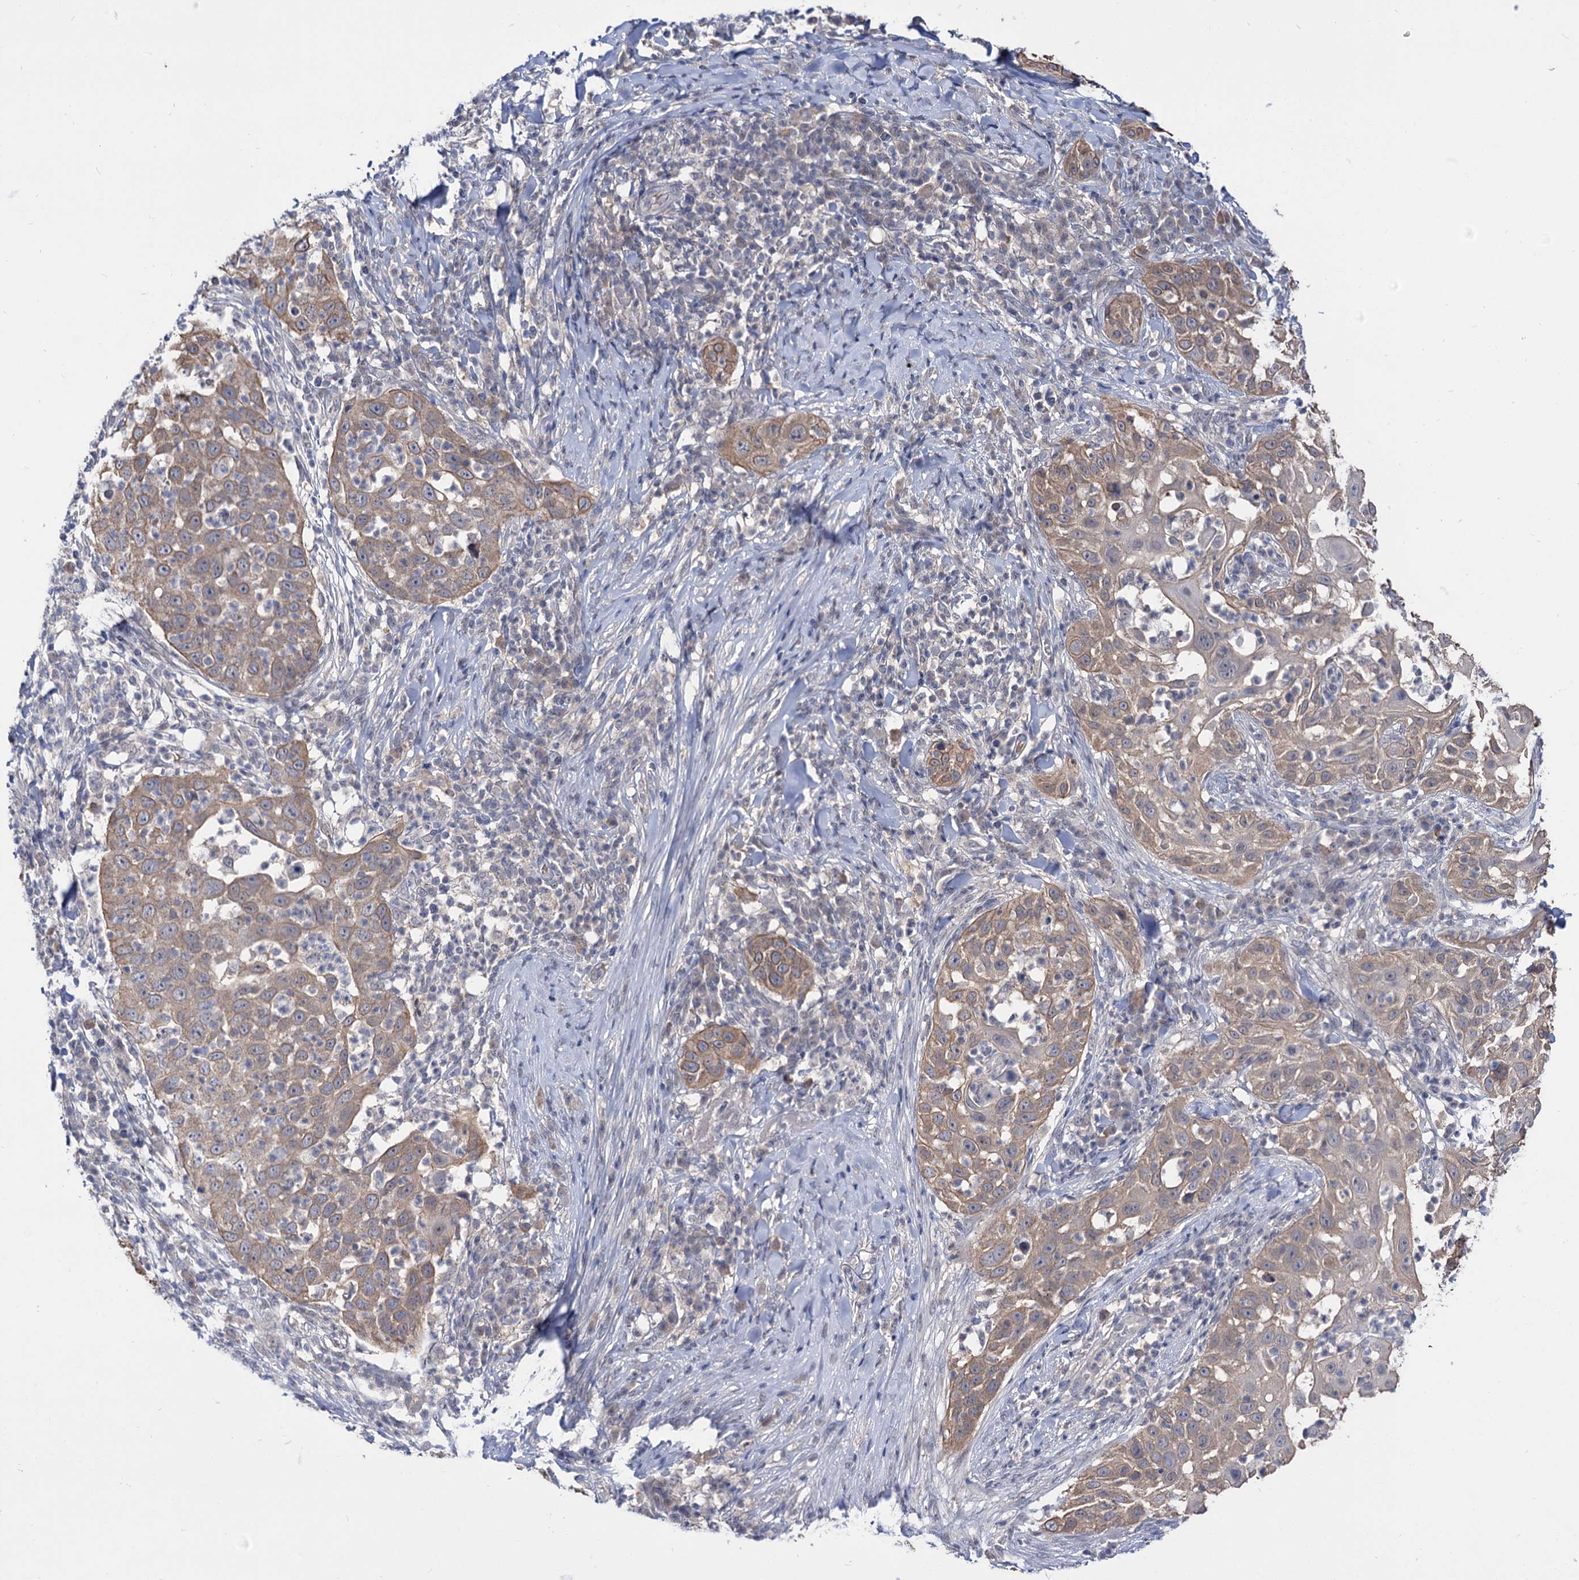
{"staining": {"intensity": "moderate", "quantity": ">75%", "location": "cytoplasmic/membranous"}, "tissue": "skin cancer", "cell_type": "Tumor cells", "image_type": "cancer", "snomed": [{"axis": "morphology", "description": "Squamous cell carcinoma, NOS"}, {"axis": "topography", "description": "Skin"}], "caption": "Human skin squamous cell carcinoma stained with a protein marker demonstrates moderate staining in tumor cells.", "gene": "NEK10", "patient": {"sex": "female", "age": 44}}